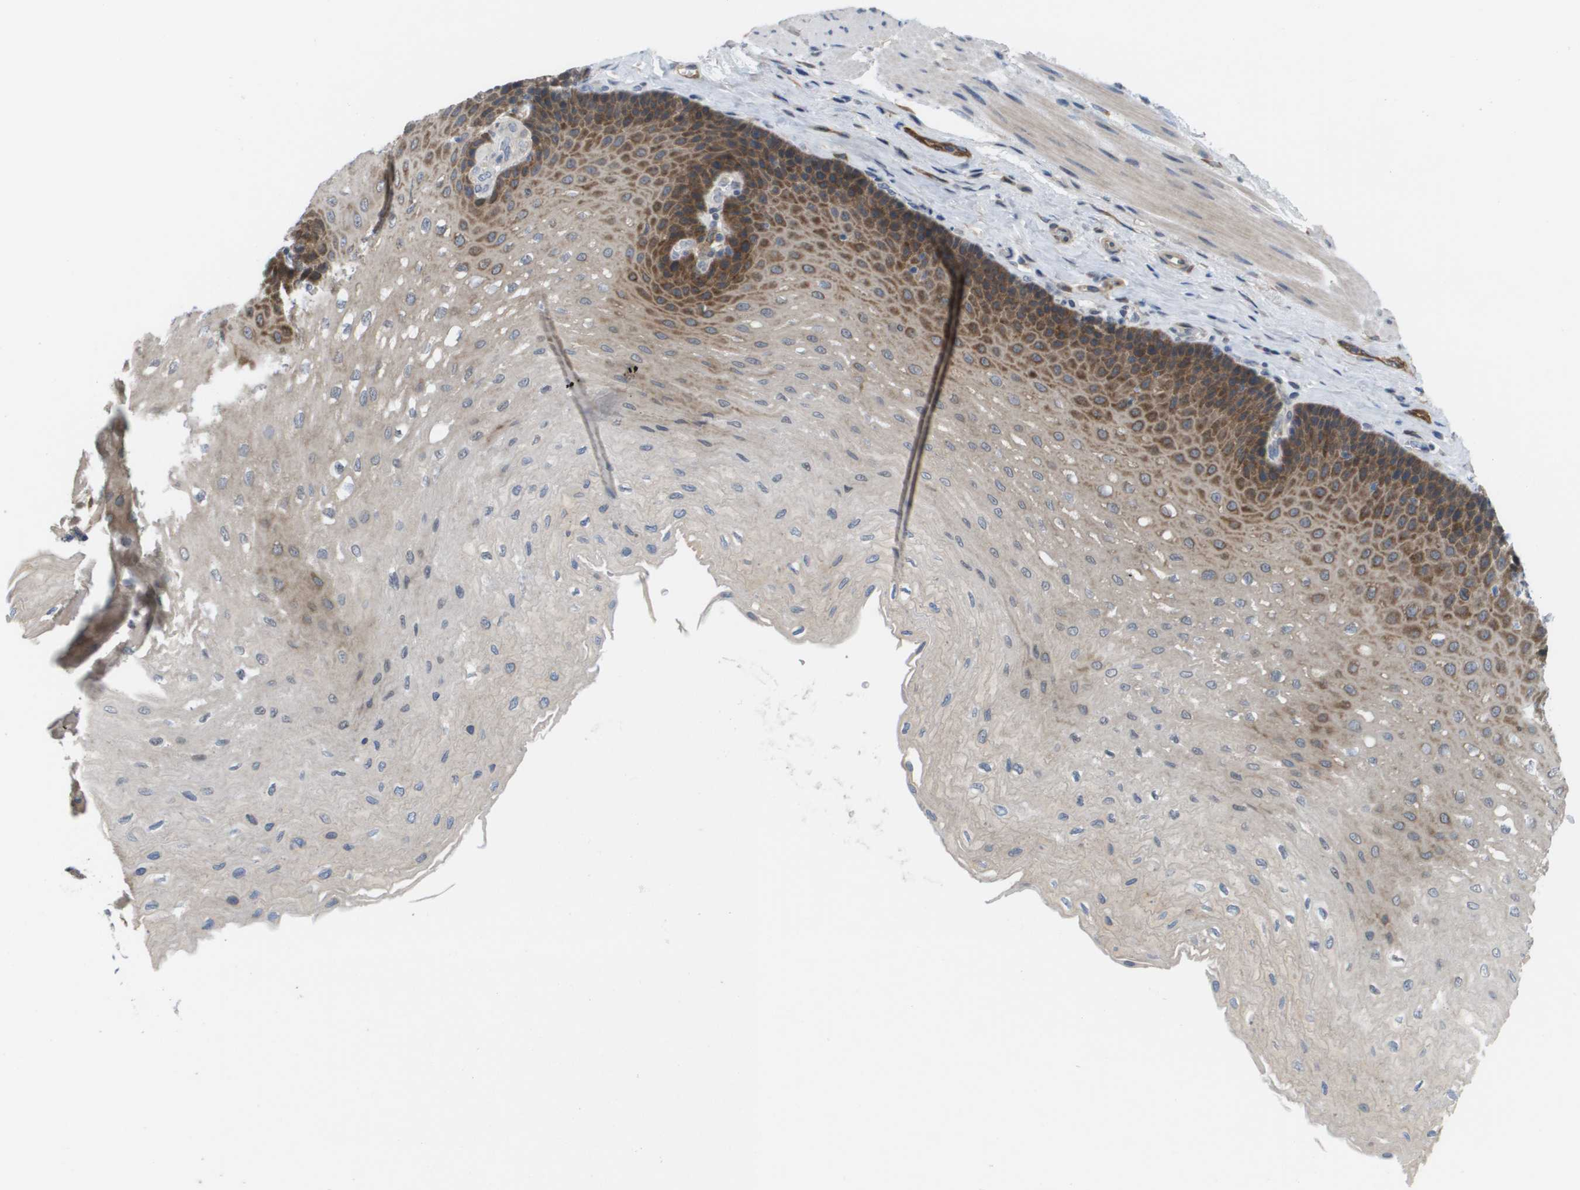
{"staining": {"intensity": "moderate", "quantity": "25%-75%", "location": "cytoplasmic/membranous"}, "tissue": "esophagus", "cell_type": "Squamous epithelial cells", "image_type": "normal", "snomed": [{"axis": "morphology", "description": "Normal tissue, NOS"}, {"axis": "topography", "description": "Esophagus"}], "caption": "Esophagus stained for a protein (brown) reveals moderate cytoplasmic/membranous positive expression in approximately 25%-75% of squamous epithelial cells.", "gene": "MARCHF8", "patient": {"sex": "female", "age": 72}}